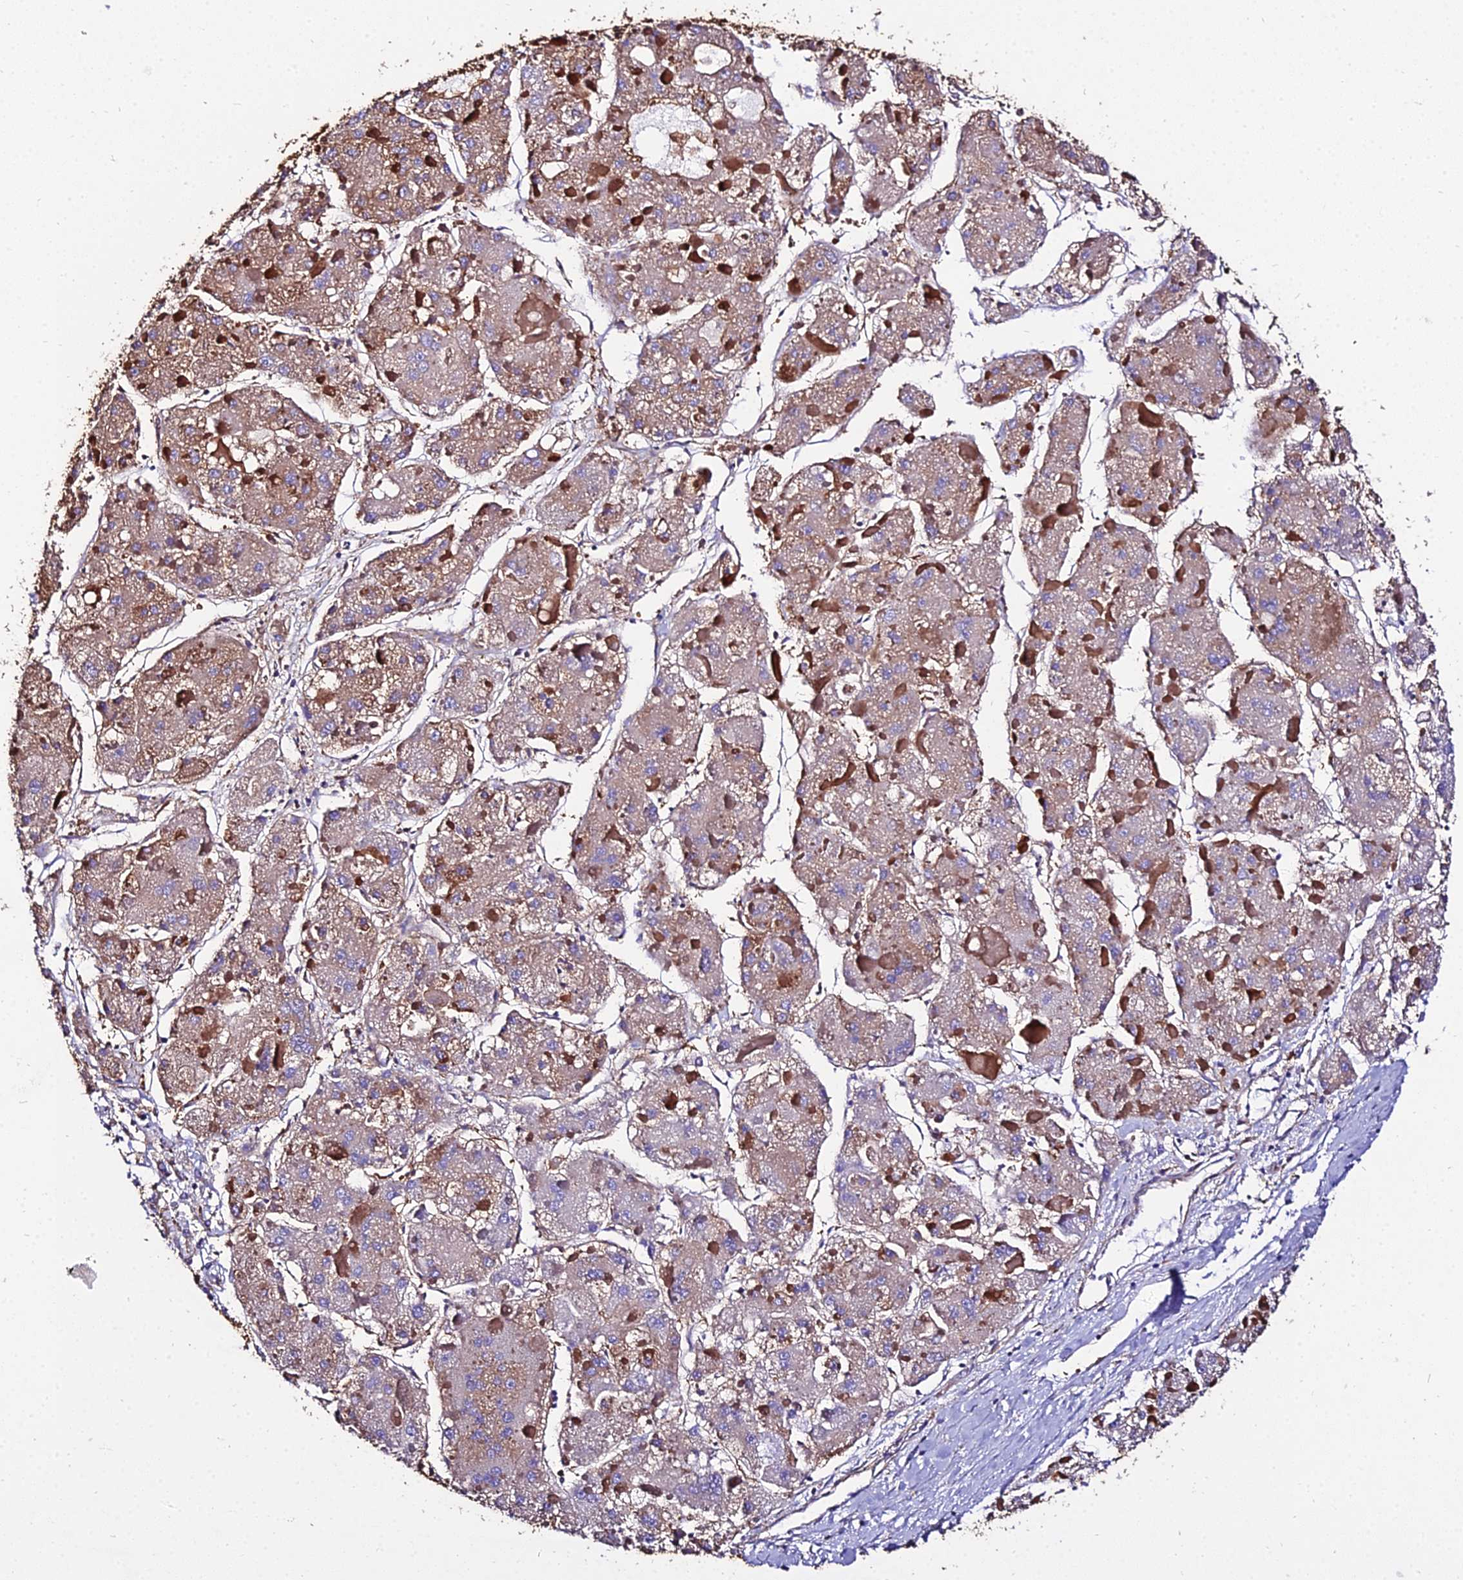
{"staining": {"intensity": "weak", "quantity": ">75%", "location": "cytoplasmic/membranous"}, "tissue": "liver cancer", "cell_type": "Tumor cells", "image_type": "cancer", "snomed": [{"axis": "morphology", "description": "Carcinoma, Hepatocellular, NOS"}, {"axis": "topography", "description": "Liver"}], "caption": "Hepatocellular carcinoma (liver) tissue demonstrates weak cytoplasmic/membranous staining in about >75% of tumor cells", "gene": "TUBA3D", "patient": {"sex": "female", "age": 73}}